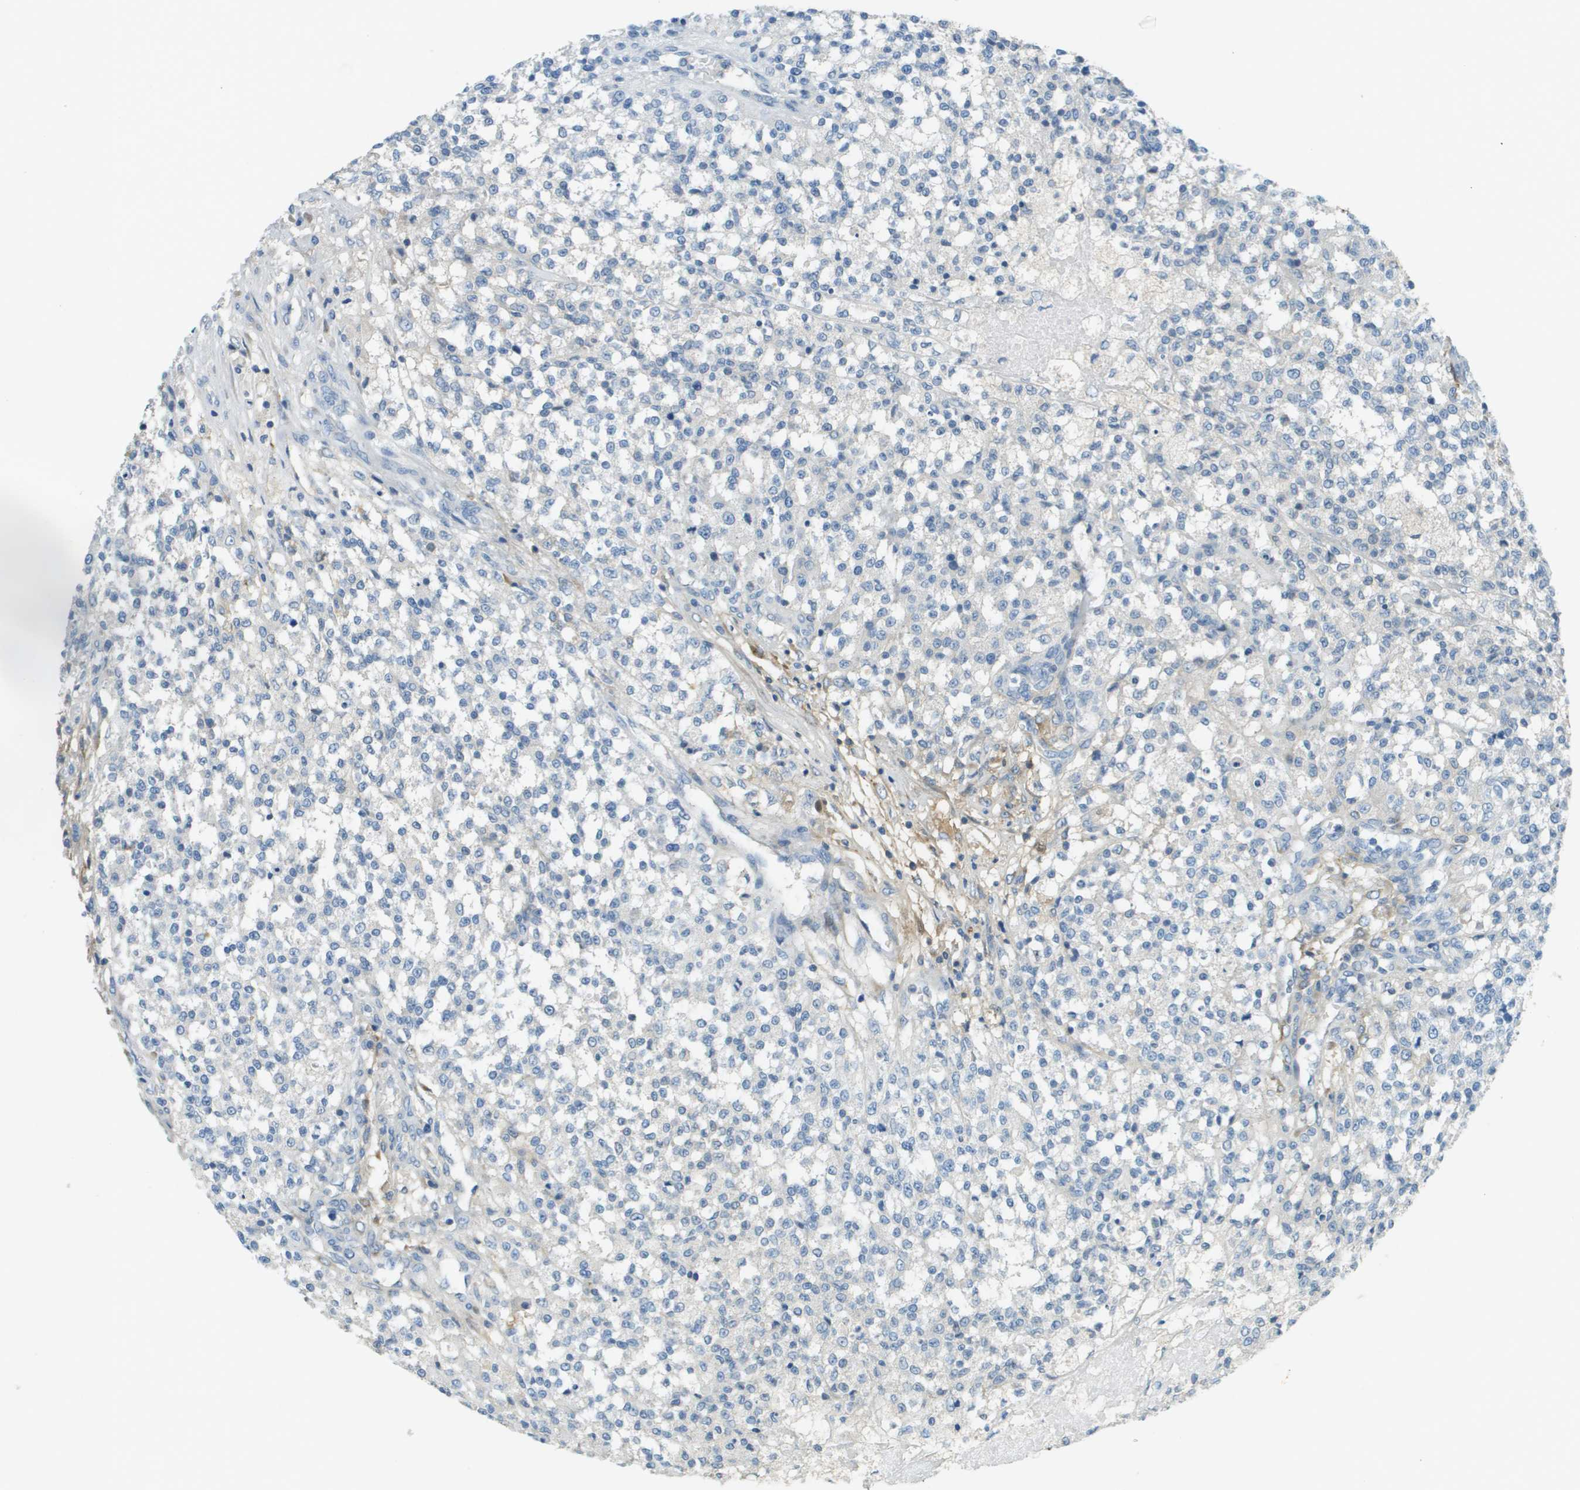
{"staining": {"intensity": "negative", "quantity": "none", "location": "none"}, "tissue": "testis cancer", "cell_type": "Tumor cells", "image_type": "cancer", "snomed": [{"axis": "morphology", "description": "Seminoma, NOS"}, {"axis": "topography", "description": "Testis"}], "caption": "Tumor cells show no significant protein expression in testis cancer.", "gene": "DCN", "patient": {"sex": "male", "age": 59}}